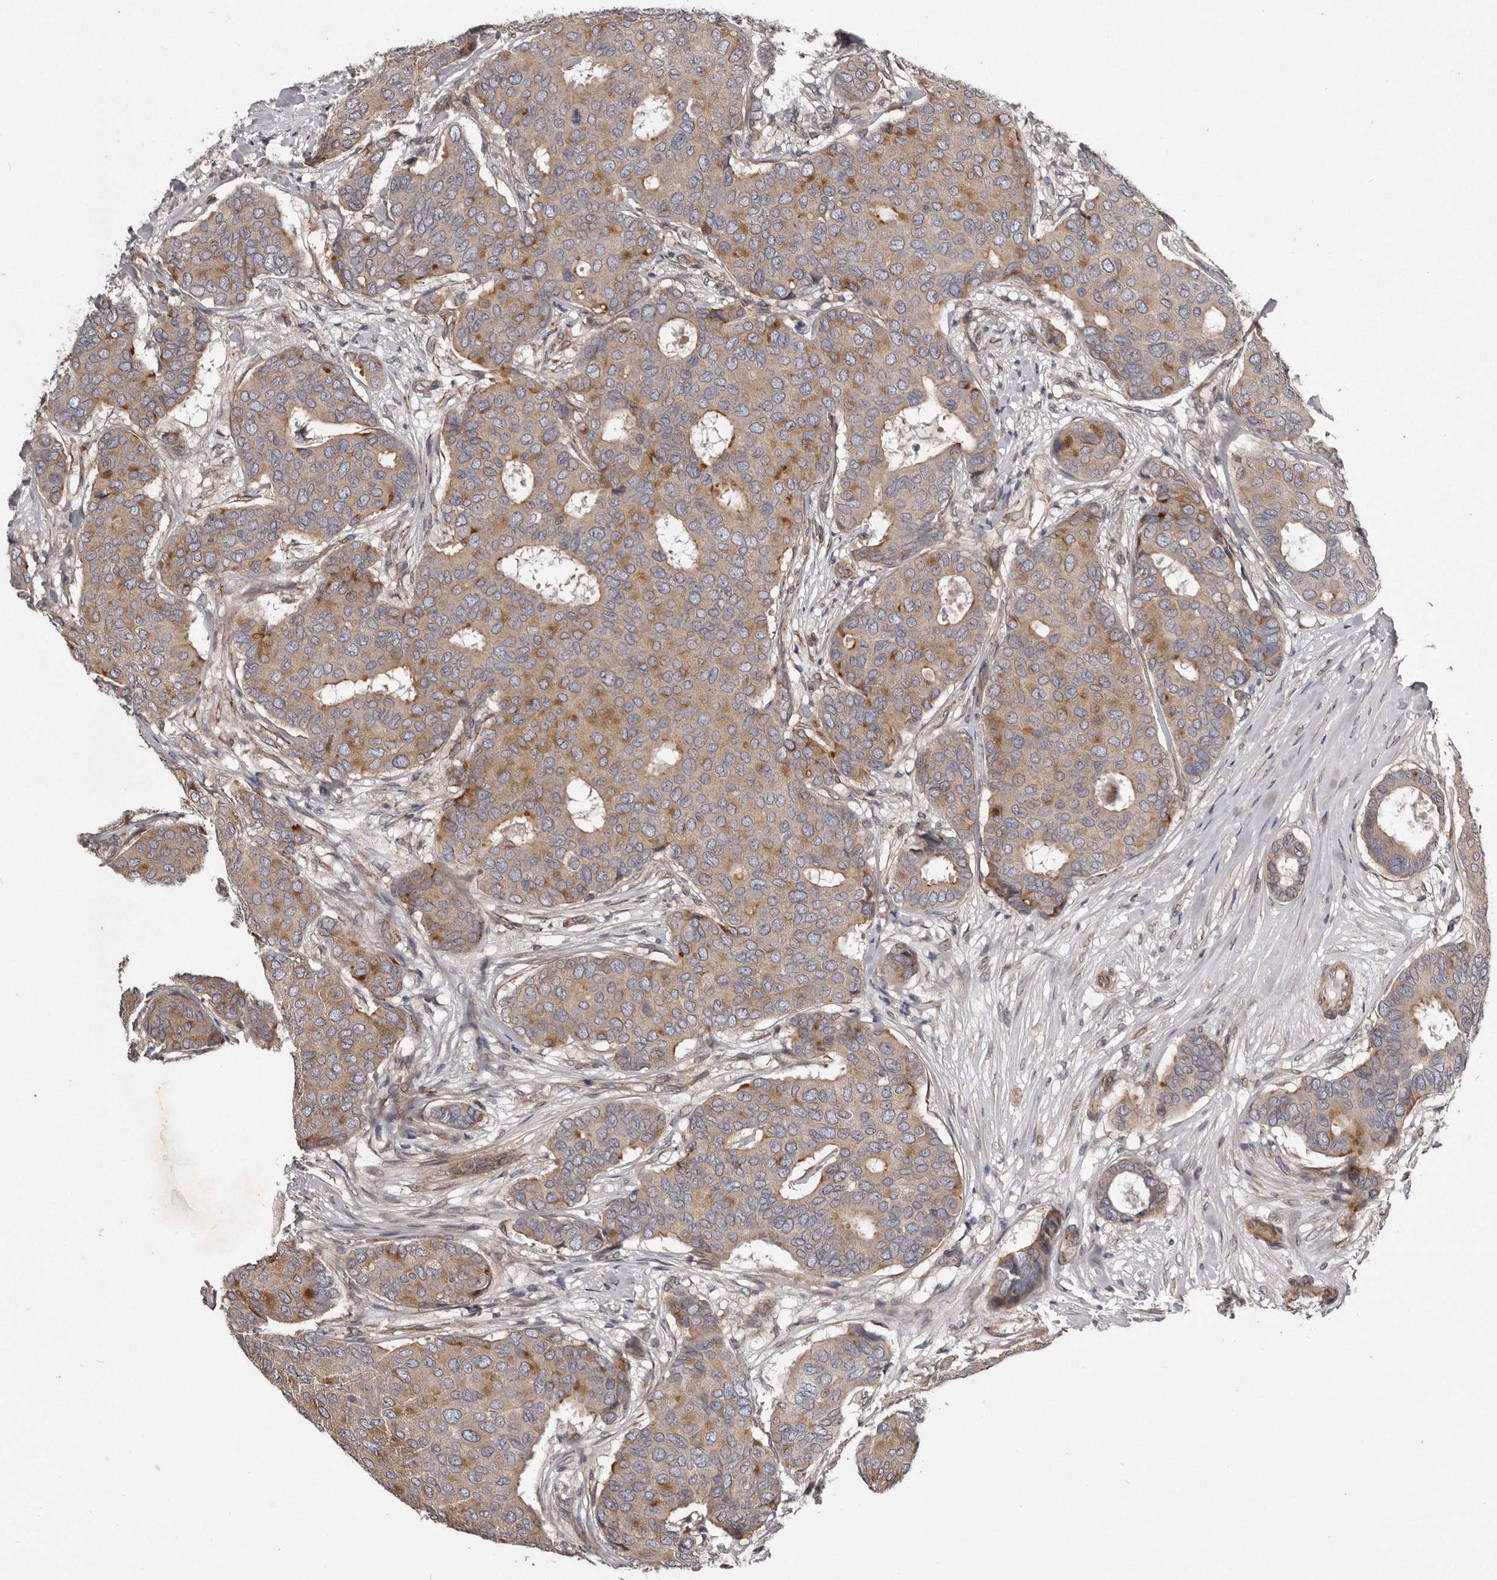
{"staining": {"intensity": "moderate", "quantity": ">75%", "location": "cytoplasmic/membranous"}, "tissue": "breast cancer", "cell_type": "Tumor cells", "image_type": "cancer", "snomed": [{"axis": "morphology", "description": "Duct carcinoma"}, {"axis": "topography", "description": "Breast"}], "caption": "Brown immunohistochemical staining in human infiltrating ductal carcinoma (breast) displays moderate cytoplasmic/membranous positivity in about >75% of tumor cells.", "gene": "ARMCX1", "patient": {"sex": "female", "age": 75}}